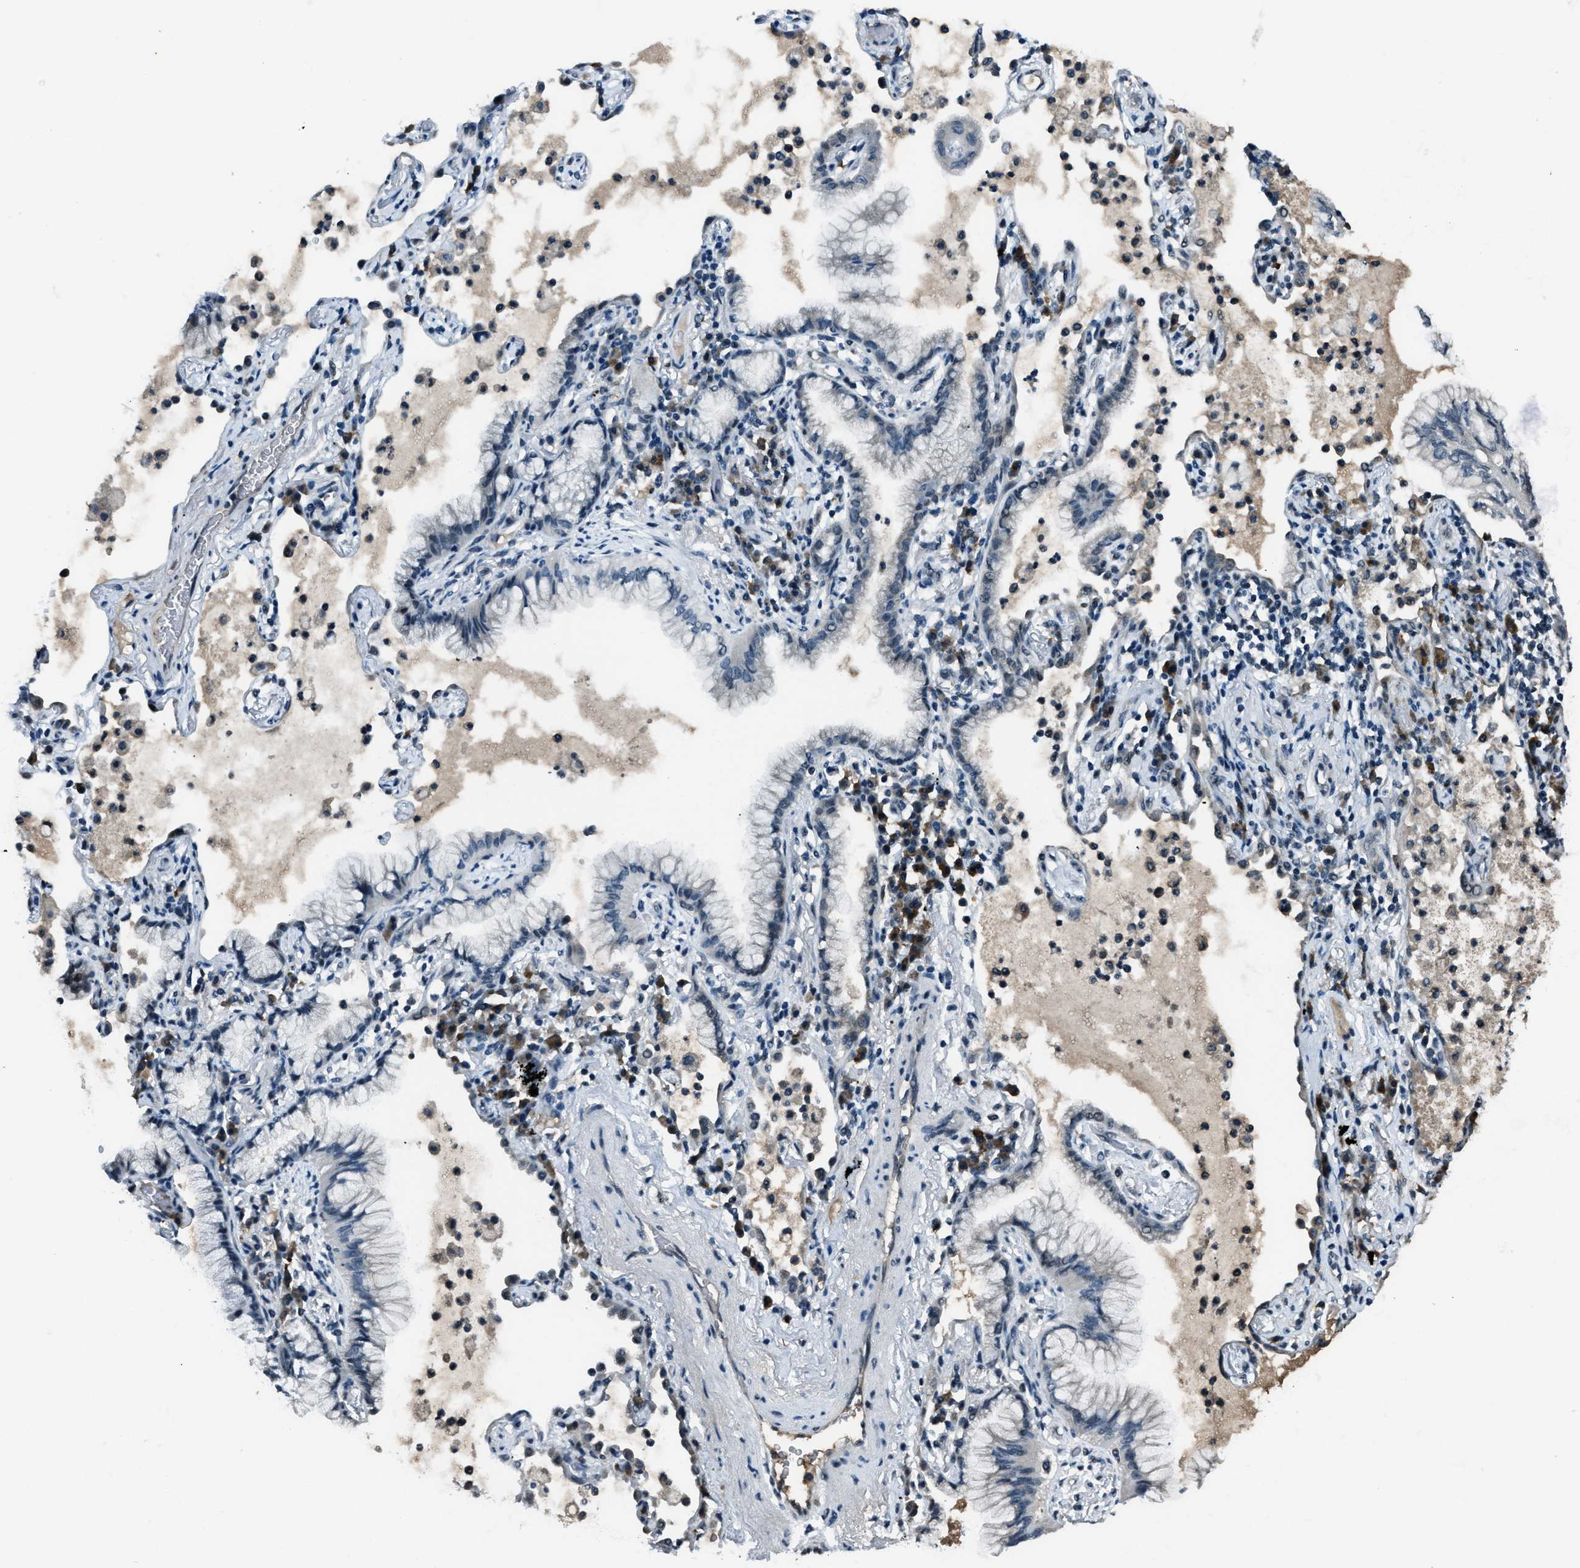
{"staining": {"intensity": "negative", "quantity": "none", "location": "none"}, "tissue": "lung cancer", "cell_type": "Tumor cells", "image_type": "cancer", "snomed": [{"axis": "morphology", "description": "Adenocarcinoma, NOS"}, {"axis": "topography", "description": "Lung"}], "caption": "The immunohistochemistry (IHC) image has no significant staining in tumor cells of lung adenocarcinoma tissue.", "gene": "ACTL9", "patient": {"sex": "female", "age": 70}}